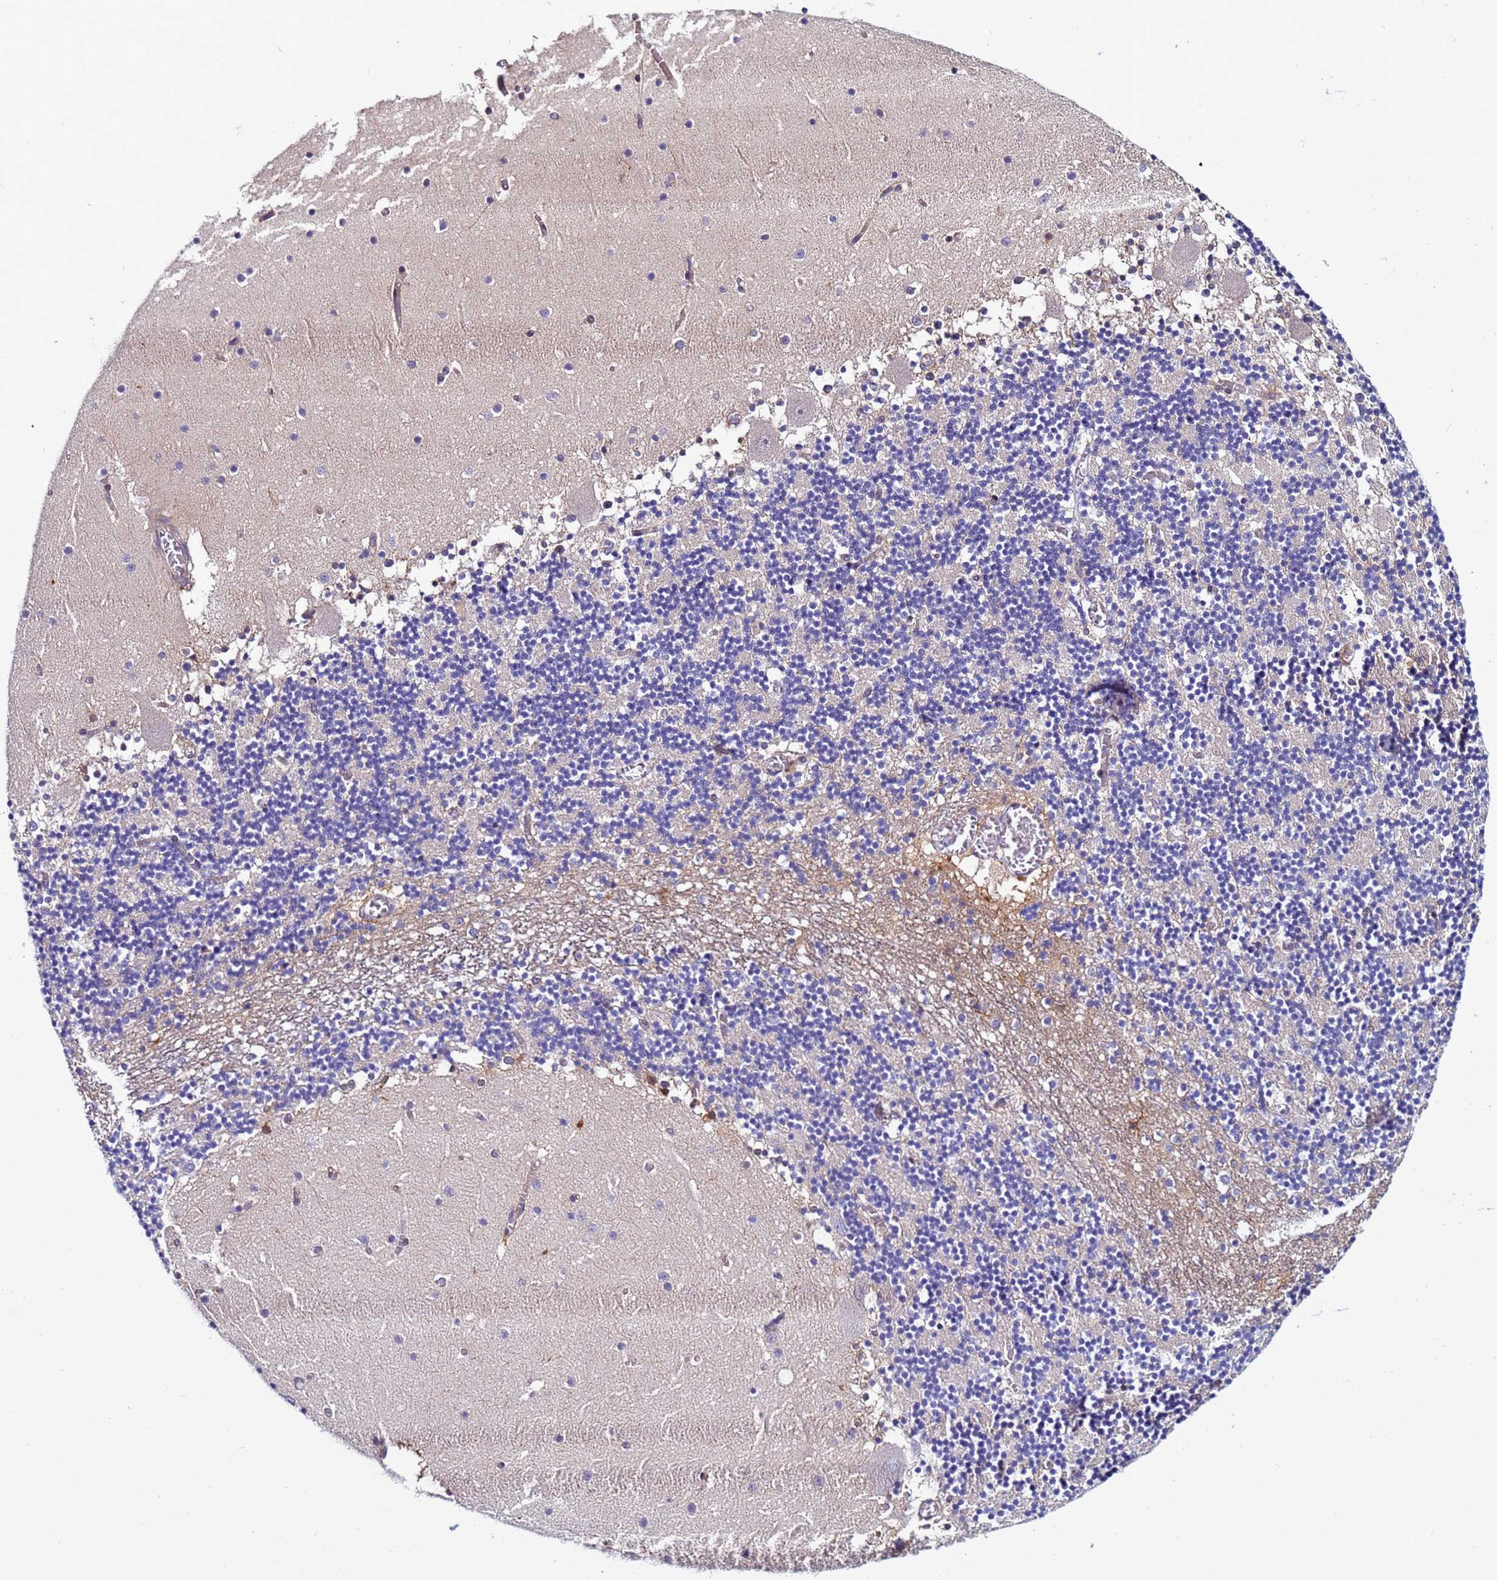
{"staining": {"intensity": "negative", "quantity": "none", "location": "none"}, "tissue": "cerebellum", "cell_type": "Cells in granular layer", "image_type": "normal", "snomed": [{"axis": "morphology", "description": "Normal tissue, NOS"}, {"axis": "topography", "description": "Cerebellum"}], "caption": "Image shows no protein expression in cells in granular layer of normal cerebellum. Brightfield microscopy of immunohistochemistry stained with DAB (brown) and hematoxylin (blue), captured at high magnification.", "gene": "C8G", "patient": {"sex": "female", "age": 28}}